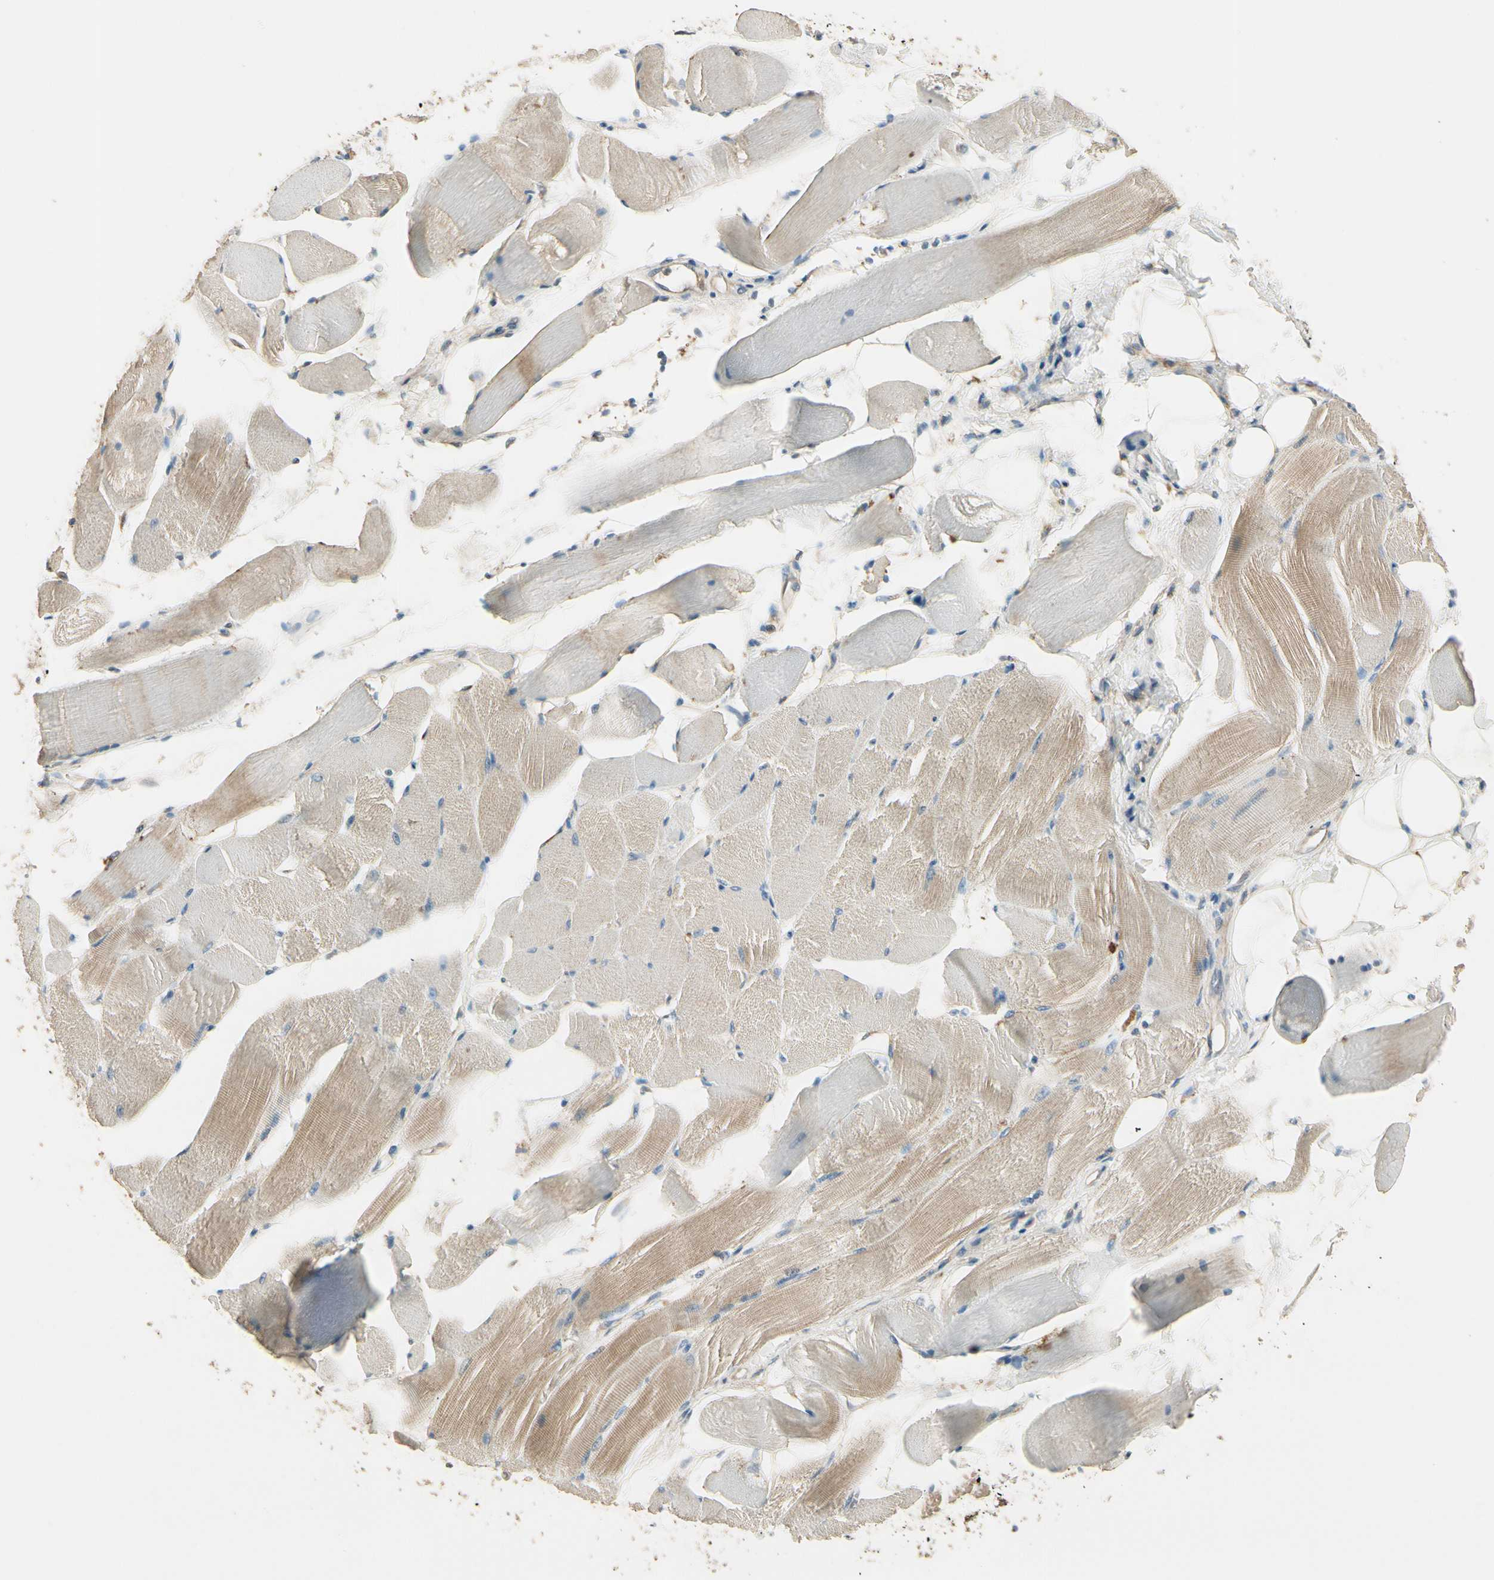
{"staining": {"intensity": "weak", "quantity": ">75%", "location": "cytoplasmic/membranous"}, "tissue": "skeletal muscle", "cell_type": "Myocytes", "image_type": "normal", "snomed": [{"axis": "morphology", "description": "Normal tissue, NOS"}, {"axis": "topography", "description": "Skeletal muscle"}, {"axis": "topography", "description": "Peripheral nerve tissue"}], "caption": "Skeletal muscle stained with a brown dye displays weak cytoplasmic/membranous positive positivity in about >75% of myocytes.", "gene": "PLXNA1", "patient": {"sex": "female", "age": 84}}